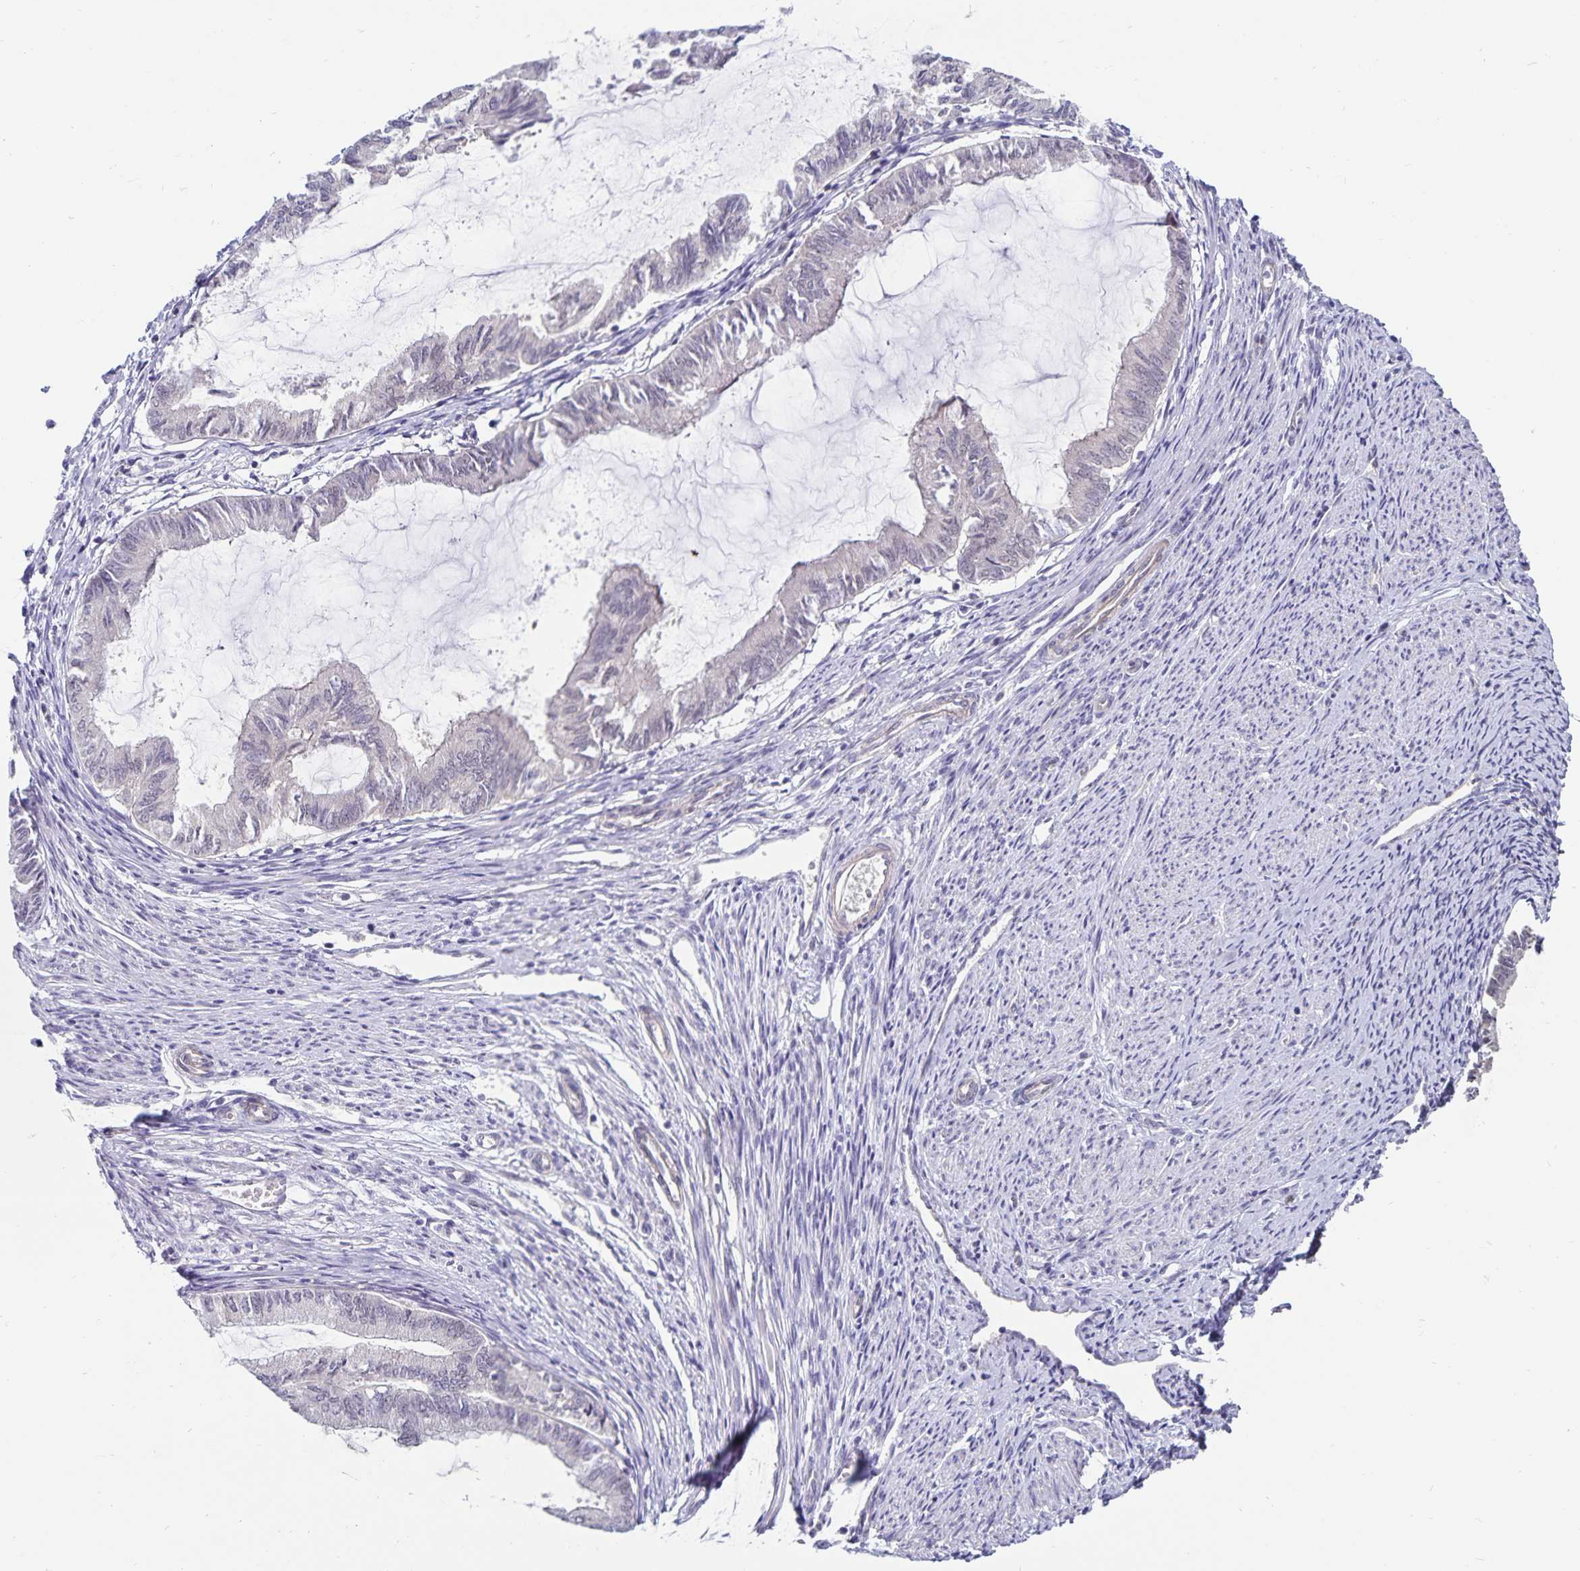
{"staining": {"intensity": "negative", "quantity": "none", "location": "none"}, "tissue": "endometrial cancer", "cell_type": "Tumor cells", "image_type": "cancer", "snomed": [{"axis": "morphology", "description": "Adenocarcinoma, NOS"}, {"axis": "topography", "description": "Endometrium"}], "caption": "Tumor cells show no significant positivity in endometrial adenocarcinoma. (Brightfield microscopy of DAB IHC at high magnification).", "gene": "CDKN2B", "patient": {"sex": "female", "age": 86}}